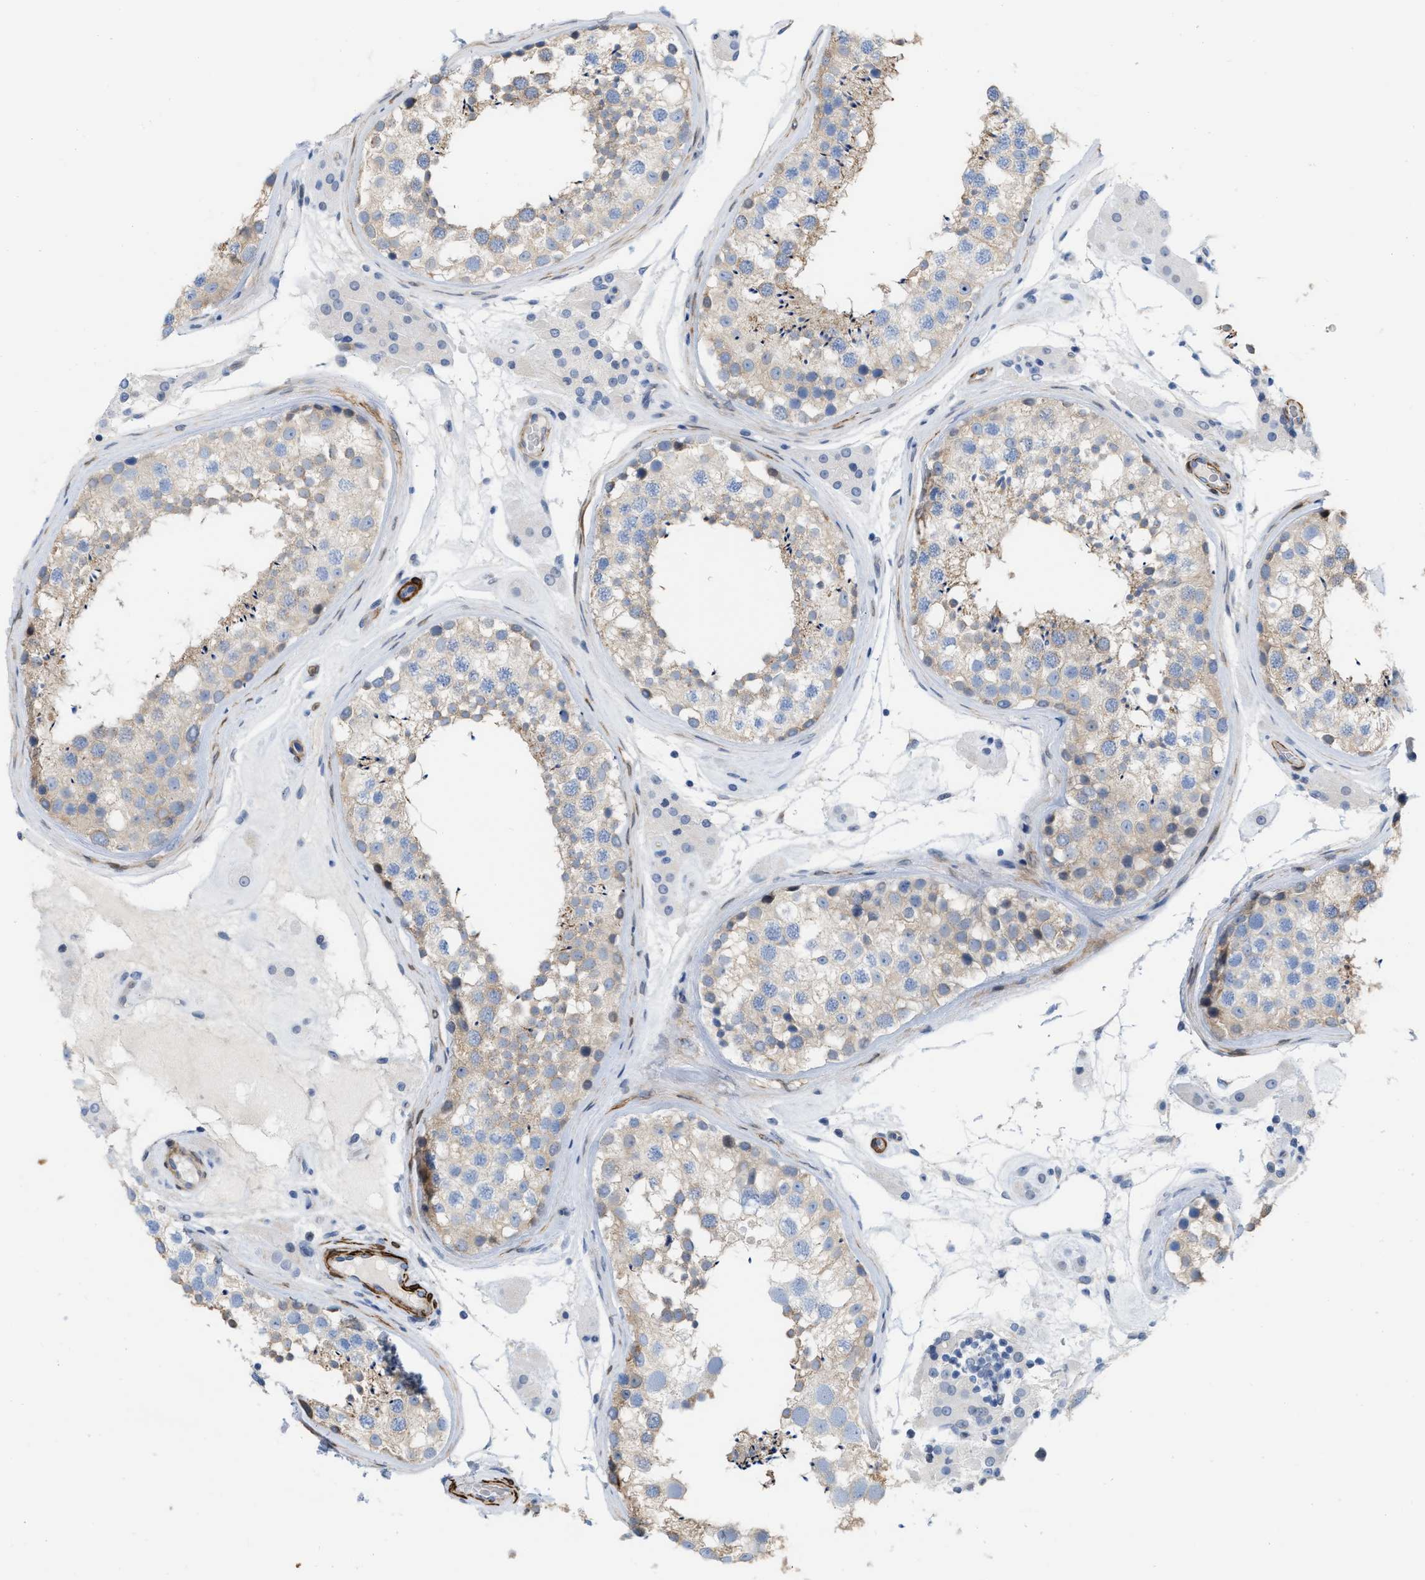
{"staining": {"intensity": "weak", "quantity": "25%-75%", "location": "cytoplasmic/membranous"}, "tissue": "testis", "cell_type": "Cells in seminiferous ducts", "image_type": "normal", "snomed": [{"axis": "morphology", "description": "Normal tissue, NOS"}, {"axis": "topography", "description": "Testis"}], "caption": "IHC histopathology image of benign testis: human testis stained using immunohistochemistry (IHC) exhibits low levels of weak protein expression localized specifically in the cytoplasmic/membranous of cells in seminiferous ducts, appearing as a cytoplasmic/membranous brown color.", "gene": "TAGLN", "patient": {"sex": "male", "age": 46}}